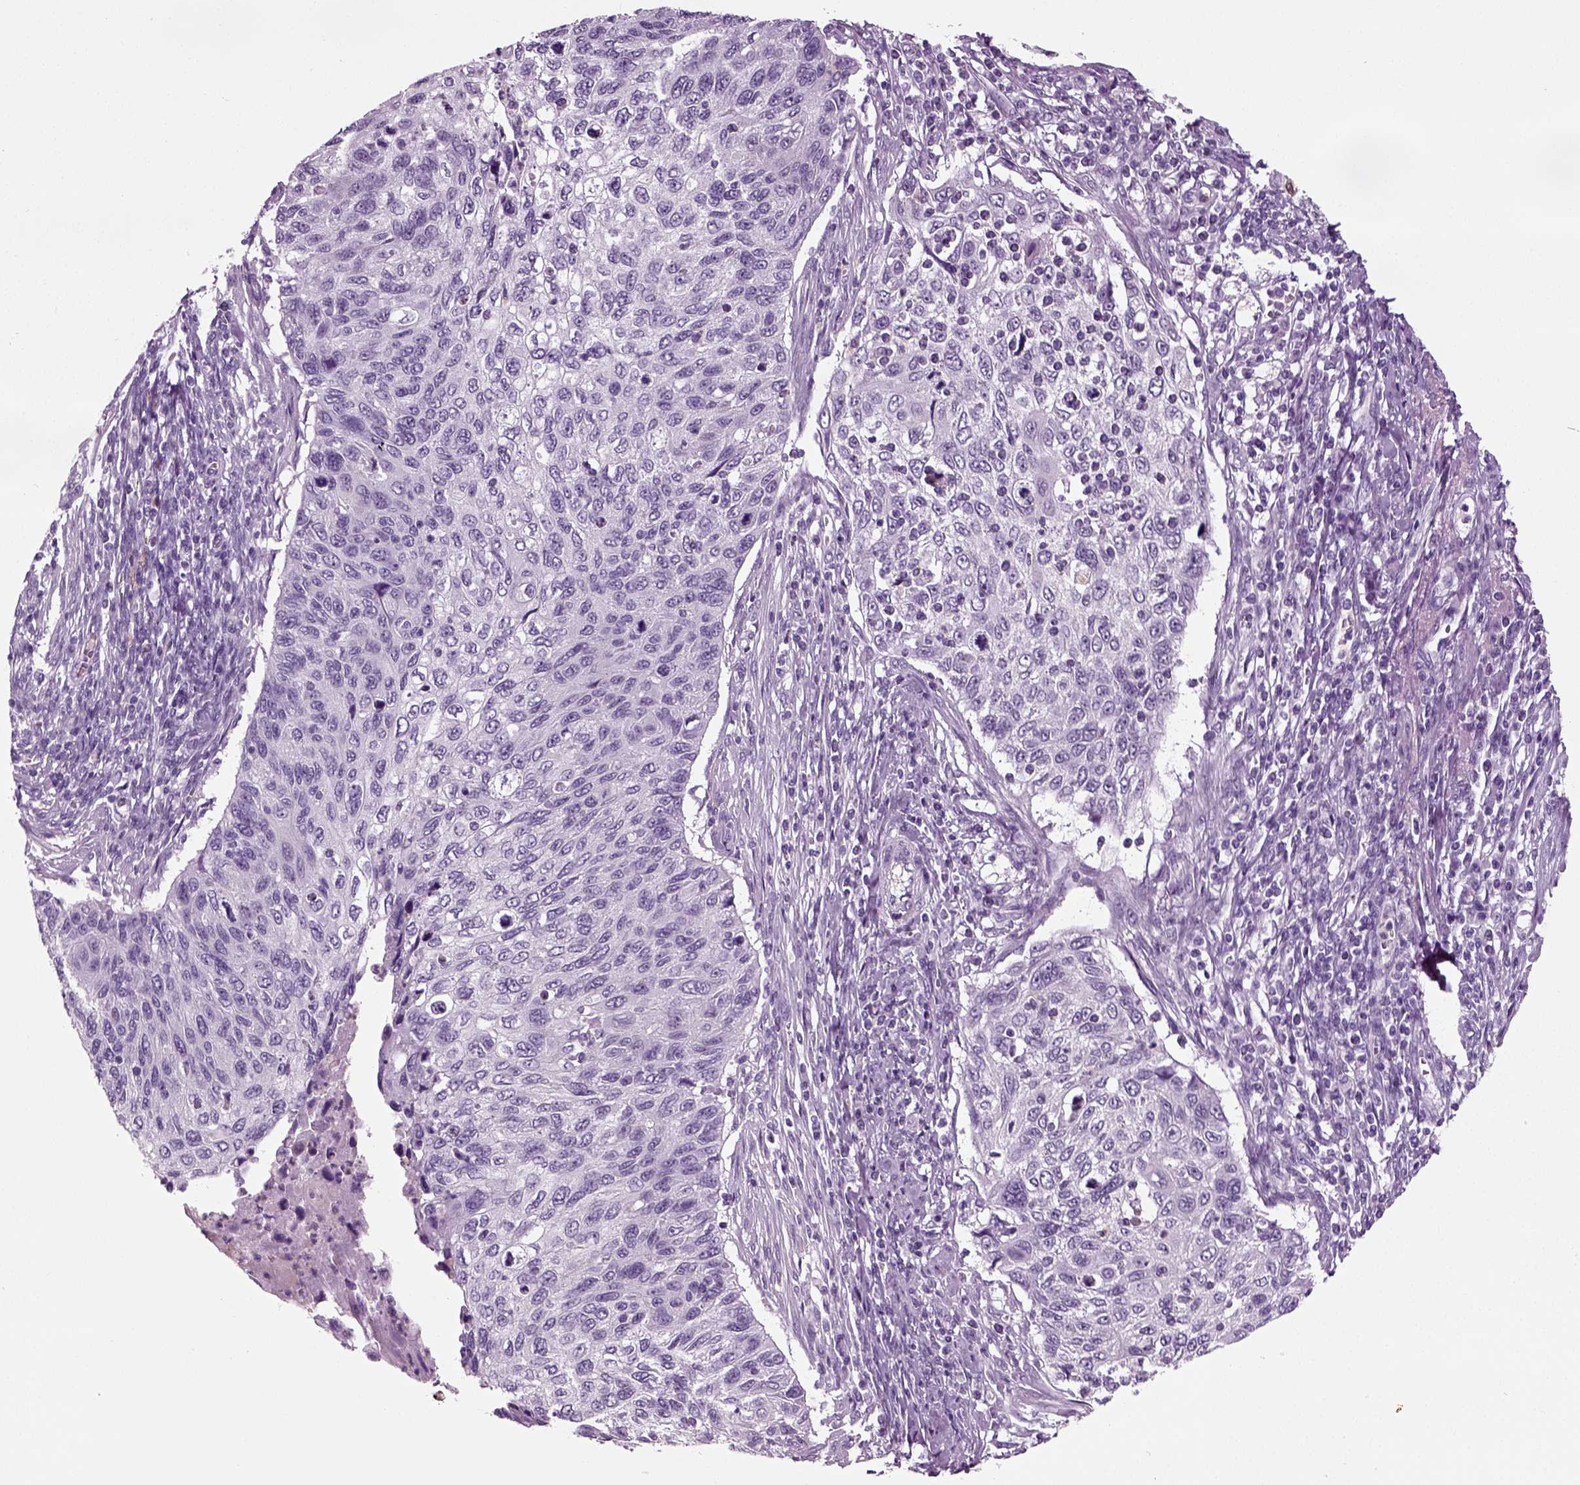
{"staining": {"intensity": "moderate", "quantity": "<25%", "location": "cytoplasmic/membranous"}, "tissue": "cervical cancer", "cell_type": "Tumor cells", "image_type": "cancer", "snomed": [{"axis": "morphology", "description": "Squamous cell carcinoma, NOS"}, {"axis": "topography", "description": "Cervix"}], "caption": "Protein staining of cervical cancer (squamous cell carcinoma) tissue exhibits moderate cytoplasmic/membranous positivity in about <25% of tumor cells.", "gene": "CRABP1", "patient": {"sex": "female", "age": 70}}